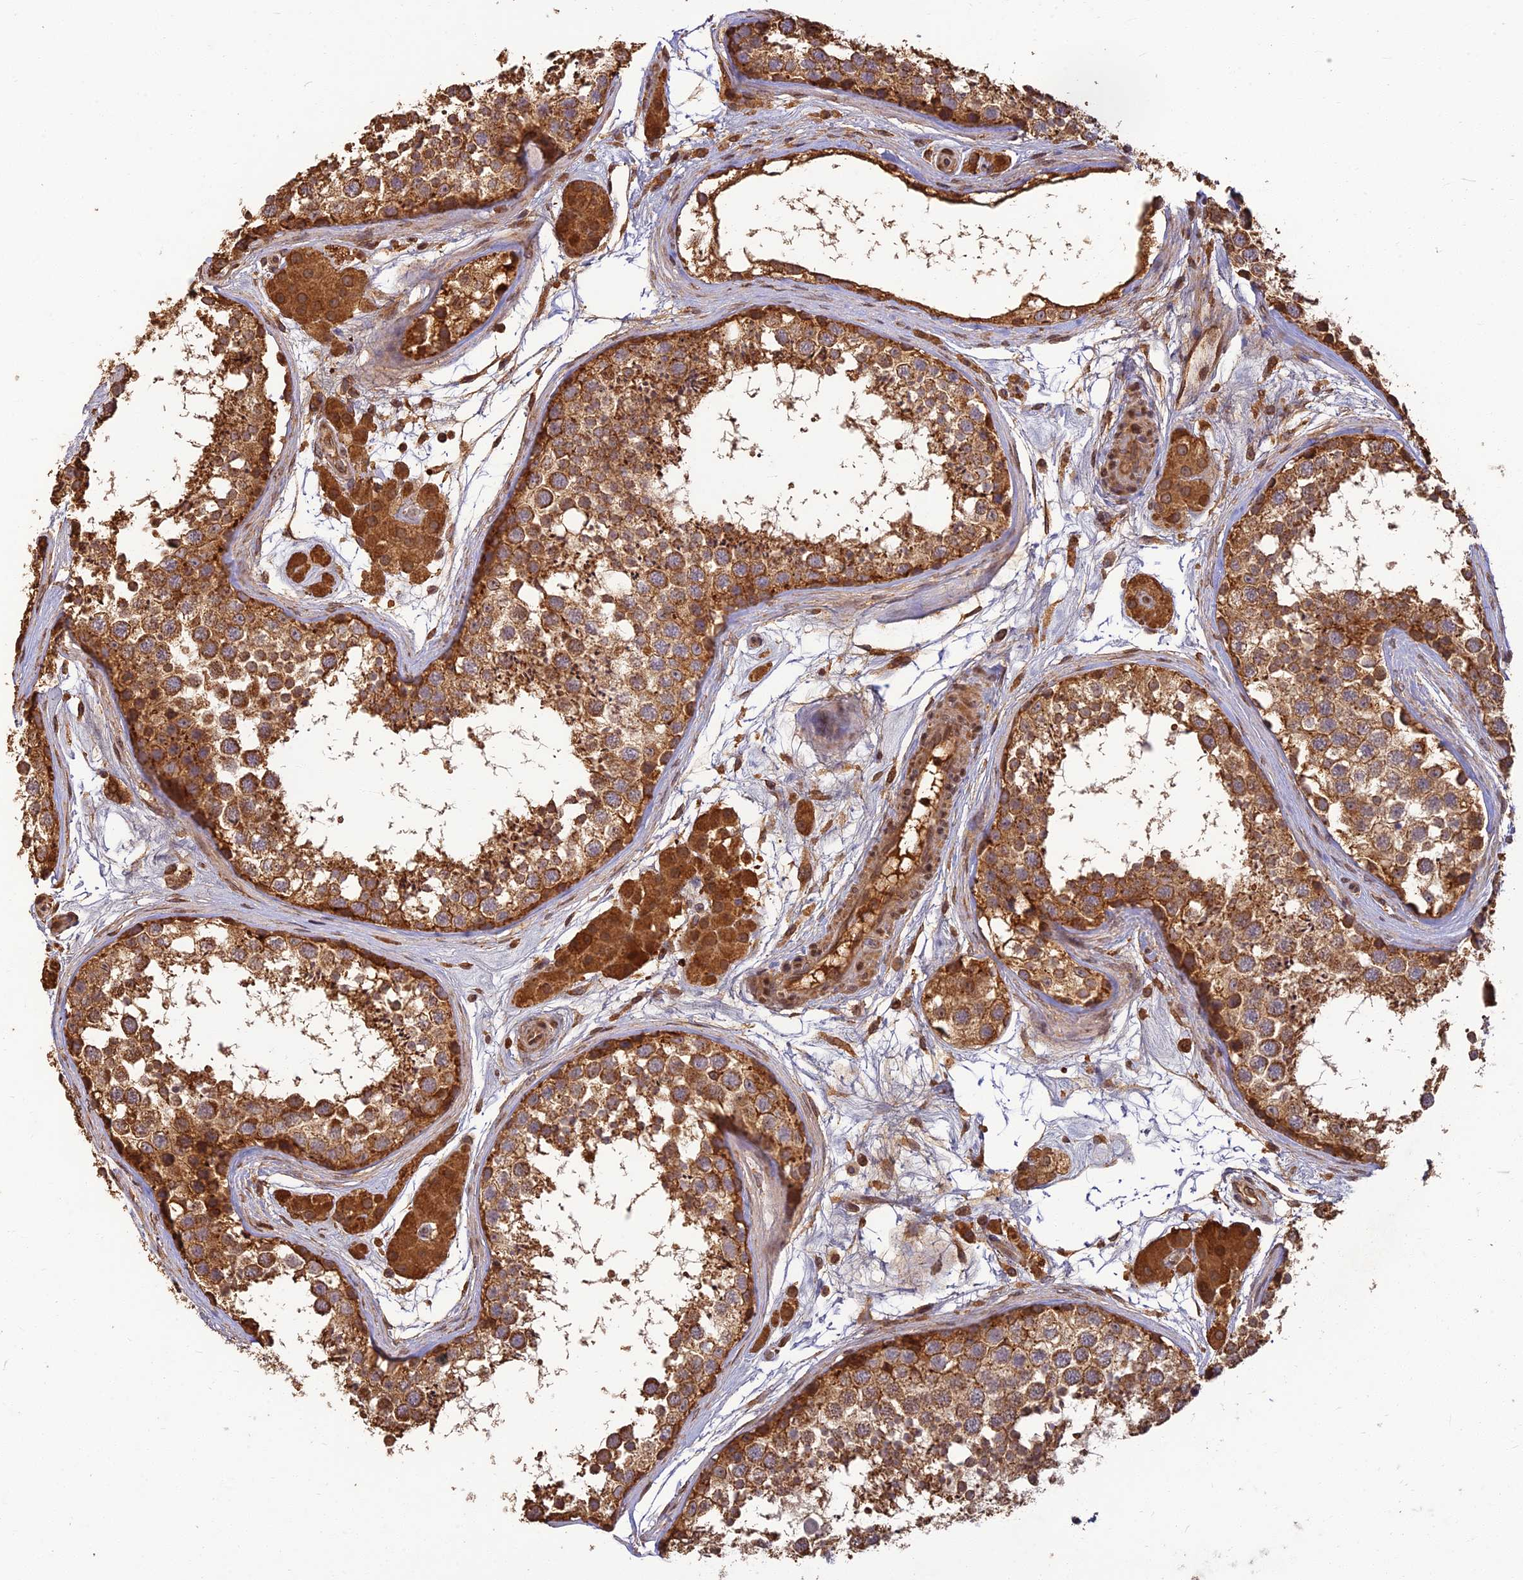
{"staining": {"intensity": "strong", "quantity": ">75%", "location": "cytoplasmic/membranous"}, "tissue": "testis", "cell_type": "Cells in seminiferous ducts", "image_type": "normal", "snomed": [{"axis": "morphology", "description": "Normal tissue, NOS"}, {"axis": "topography", "description": "Testis"}], "caption": "A high-resolution image shows immunohistochemistry (IHC) staining of normal testis, which exhibits strong cytoplasmic/membranous positivity in approximately >75% of cells in seminiferous ducts.", "gene": "CORO1C", "patient": {"sex": "male", "age": 56}}